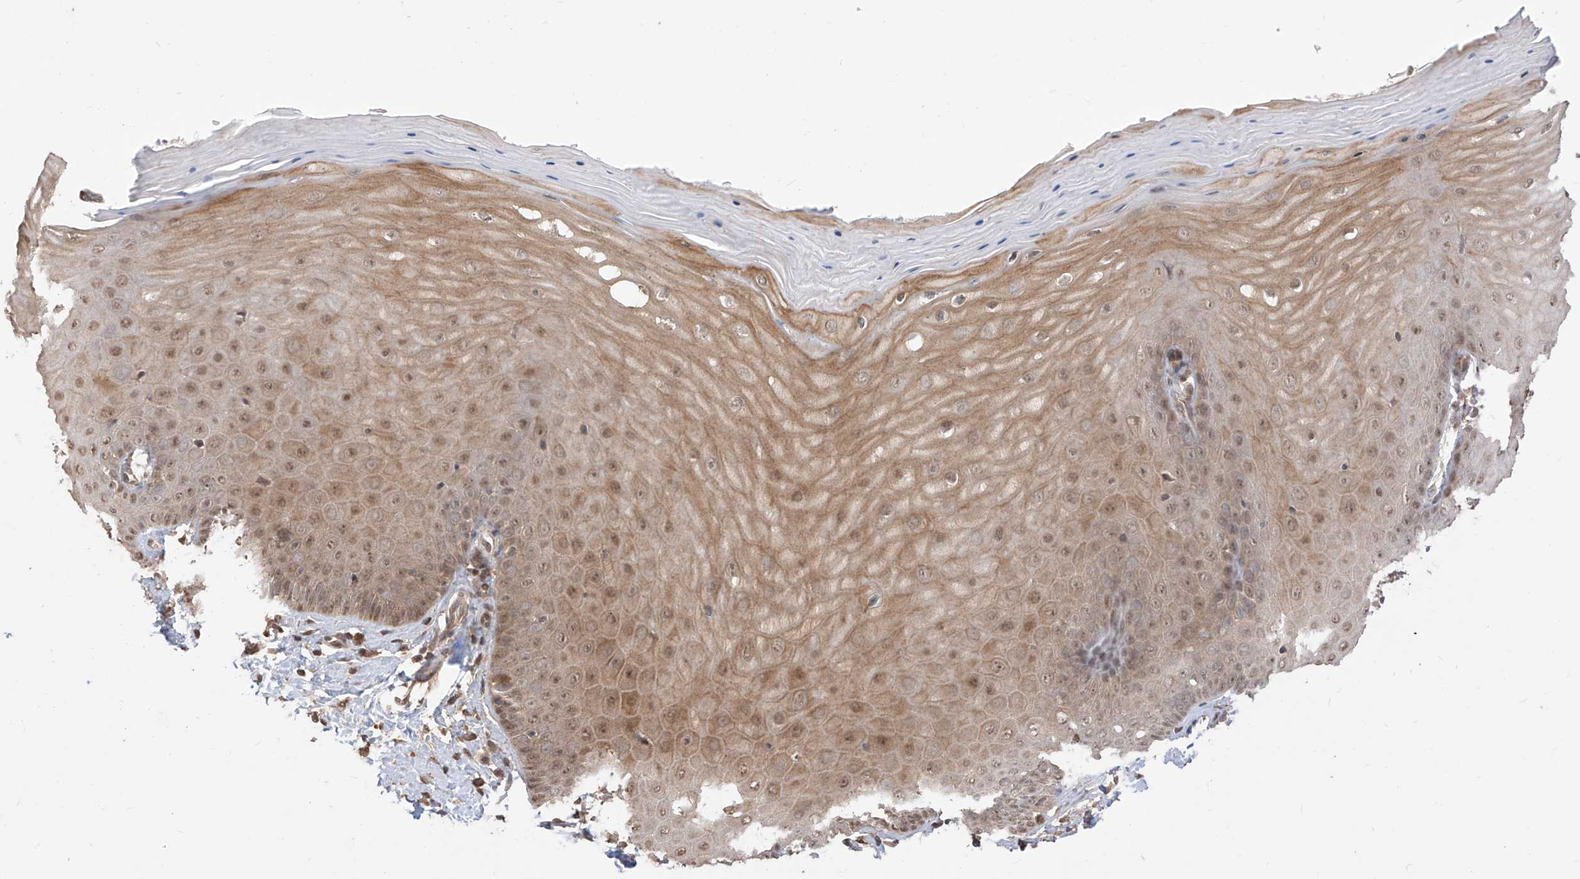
{"staining": {"intensity": "weak", "quantity": ">75%", "location": "cytoplasmic/membranous"}, "tissue": "cervix", "cell_type": "Glandular cells", "image_type": "normal", "snomed": [{"axis": "morphology", "description": "Normal tissue, NOS"}, {"axis": "topography", "description": "Cervix"}], "caption": "Weak cytoplasmic/membranous positivity is identified in about >75% of glandular cells in benign cervix. The staining was performed using DAB to visualize the protein expression in brown, while the nuclei were stained in blue with hematoxylin (Magnification: 20x).", "gene": "LATS1", "patient": {"sex": "female", "age": 55}}